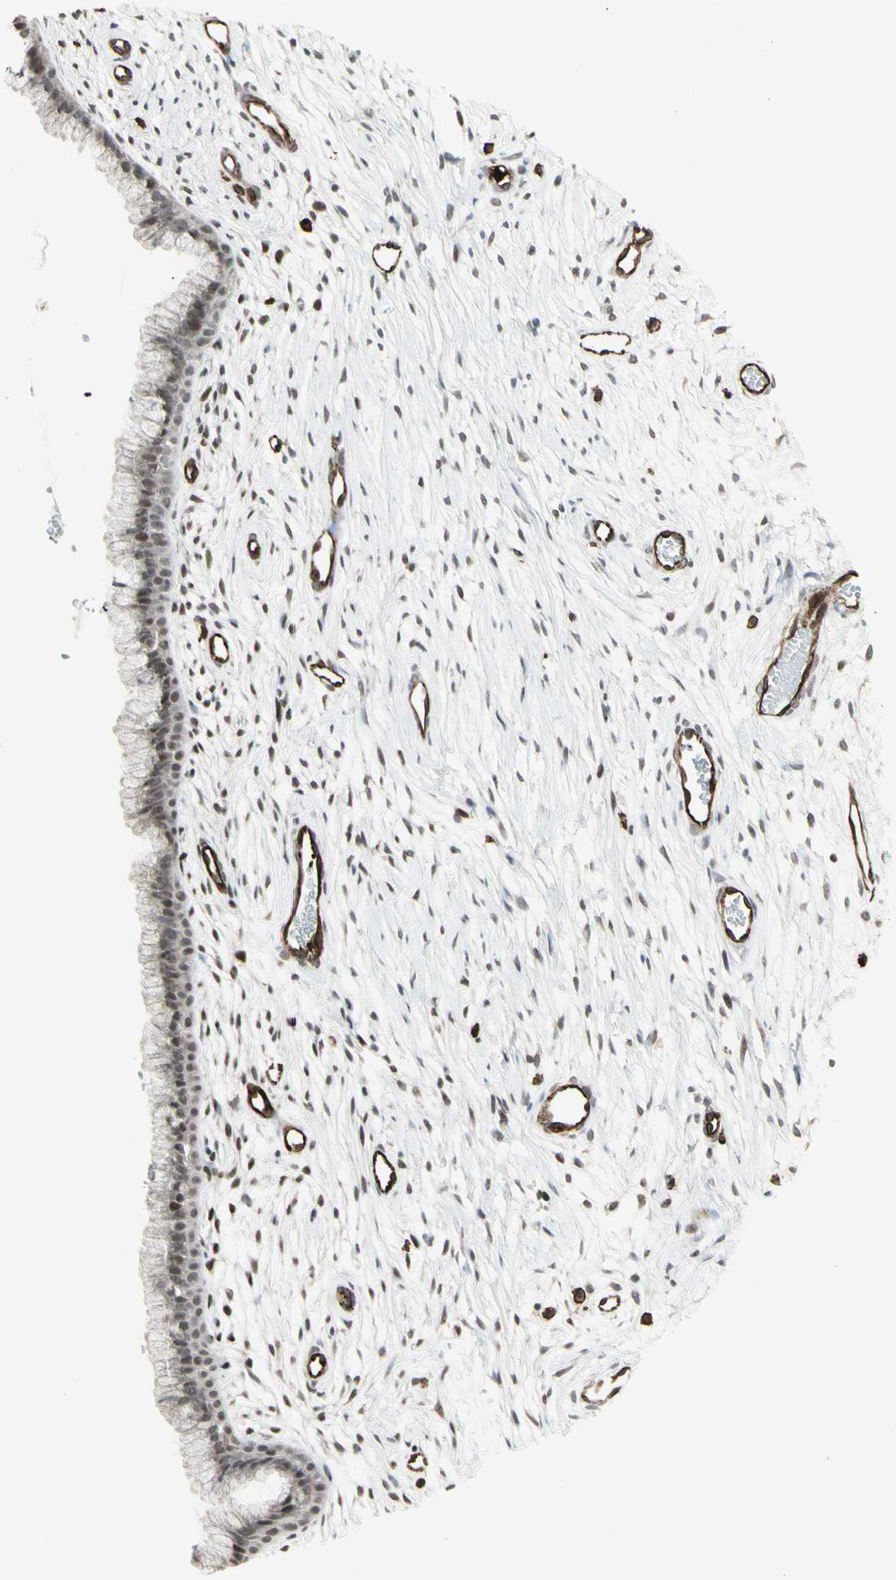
{"staining": {"intensity": "moderate", "quantity": ">75%", "location": "nuclear"}, "tissue": "cervix", "cell_type": "Glandular cells", "image_type": "normal", "snomed": [{"axis": "morphology", "description": "Normal tissue, NOS"}, {"axis": "topography", "description": "Cervix"}], "caption": "A brown stain labels moderate nuclear positivity of a protein in glandular cells of benign cervix.", "gene": "DTX3L", "patient": {"sex": "female", "age": 39}}